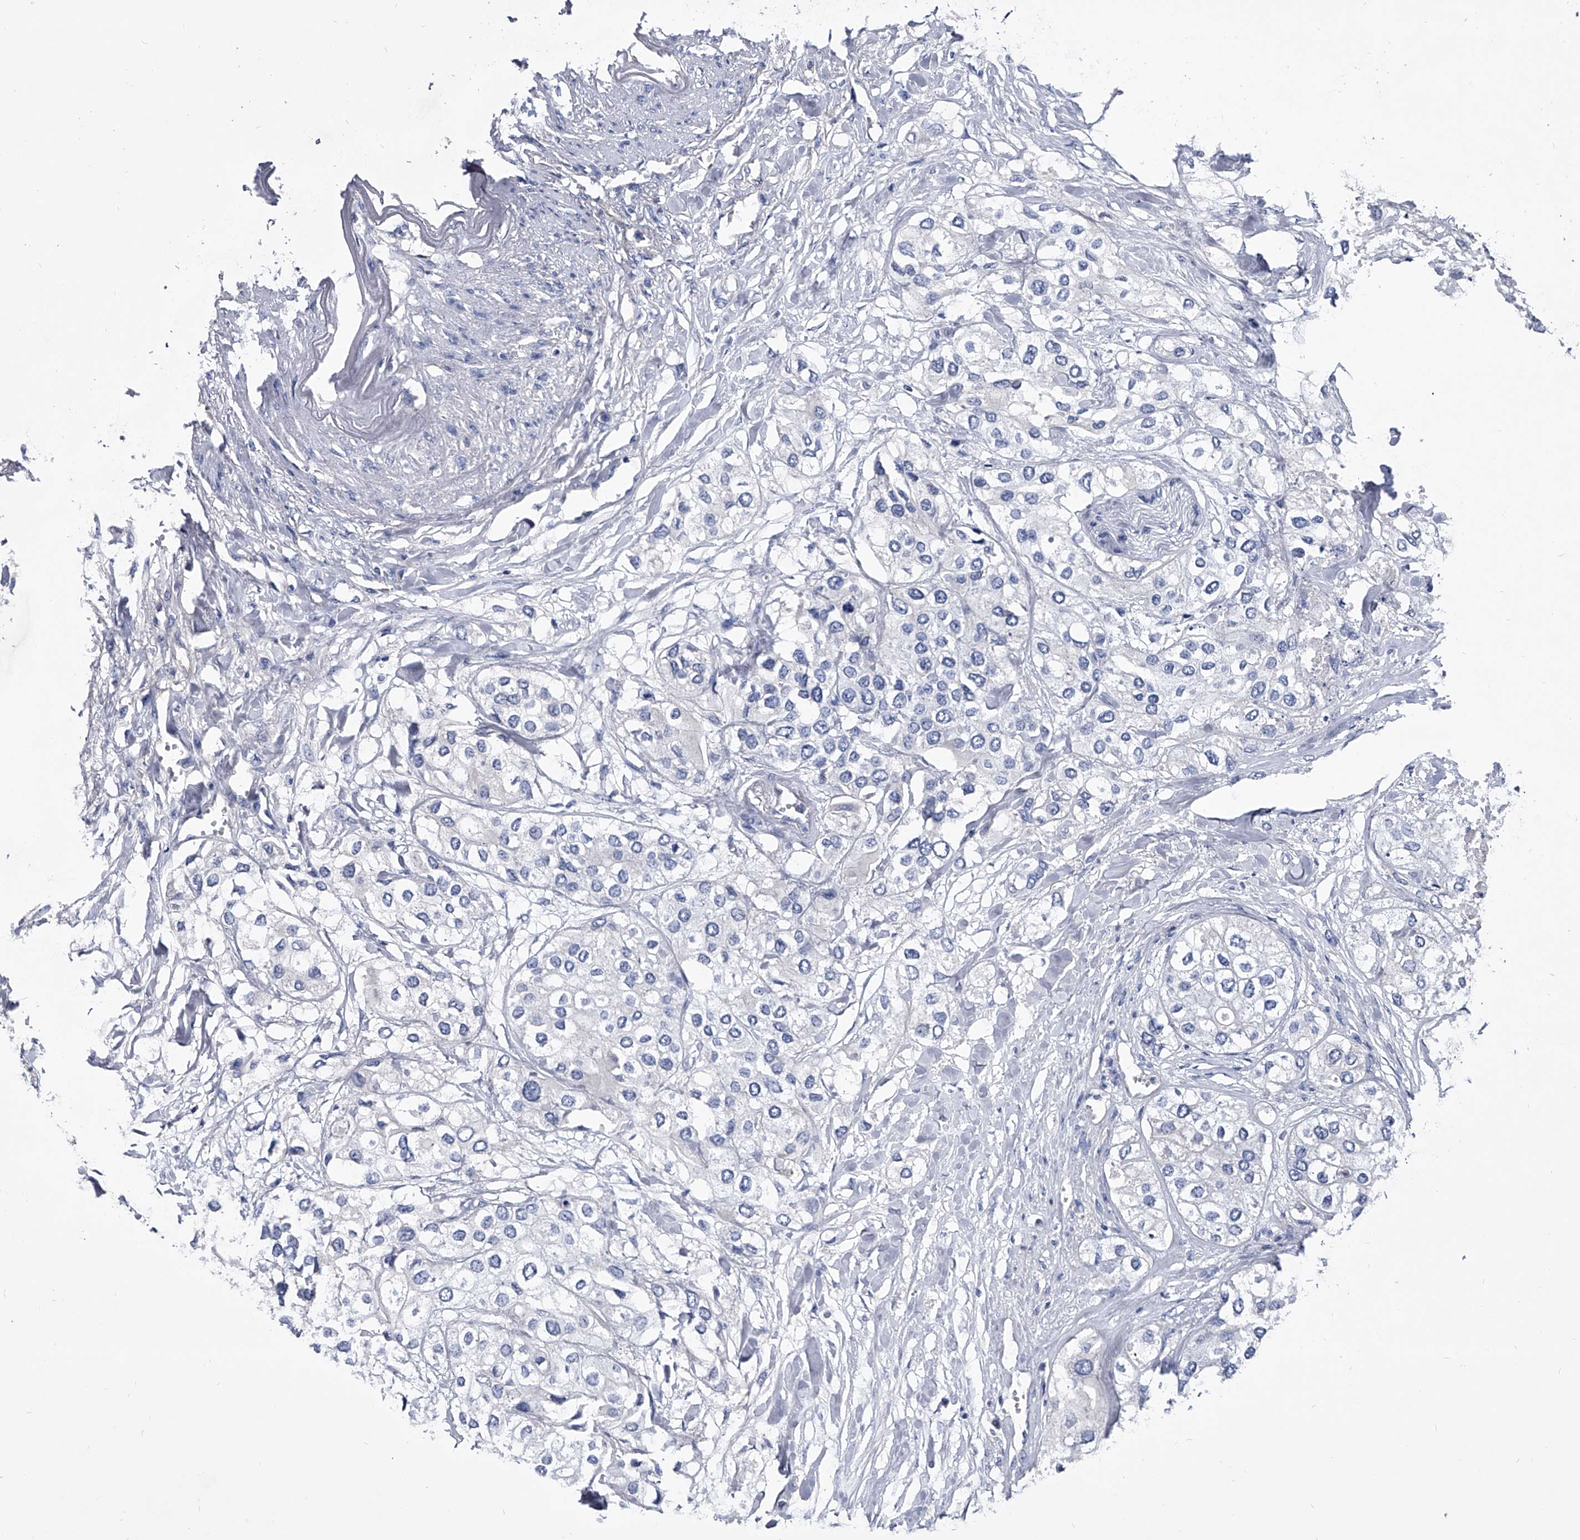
{"staining": {"intensity": "negative", "quantity": "none", "location": "none"}, "tissue": "urothelial cancer", "cell_type": "Tumor cells", "image_type": "cancer", "snomed": [{"axis": "morphology", "description": "Urothelial carcinoma, High grade"}, {"axis": "topography", "description": "Urinary bladder"}], "caption": "Photomicrograph shows no significant protein expression in tumor cells of urothelial carcinoma (high-grade).", "gene": "EFCAB7", "patient": {"sex": "male", "age": 64}}